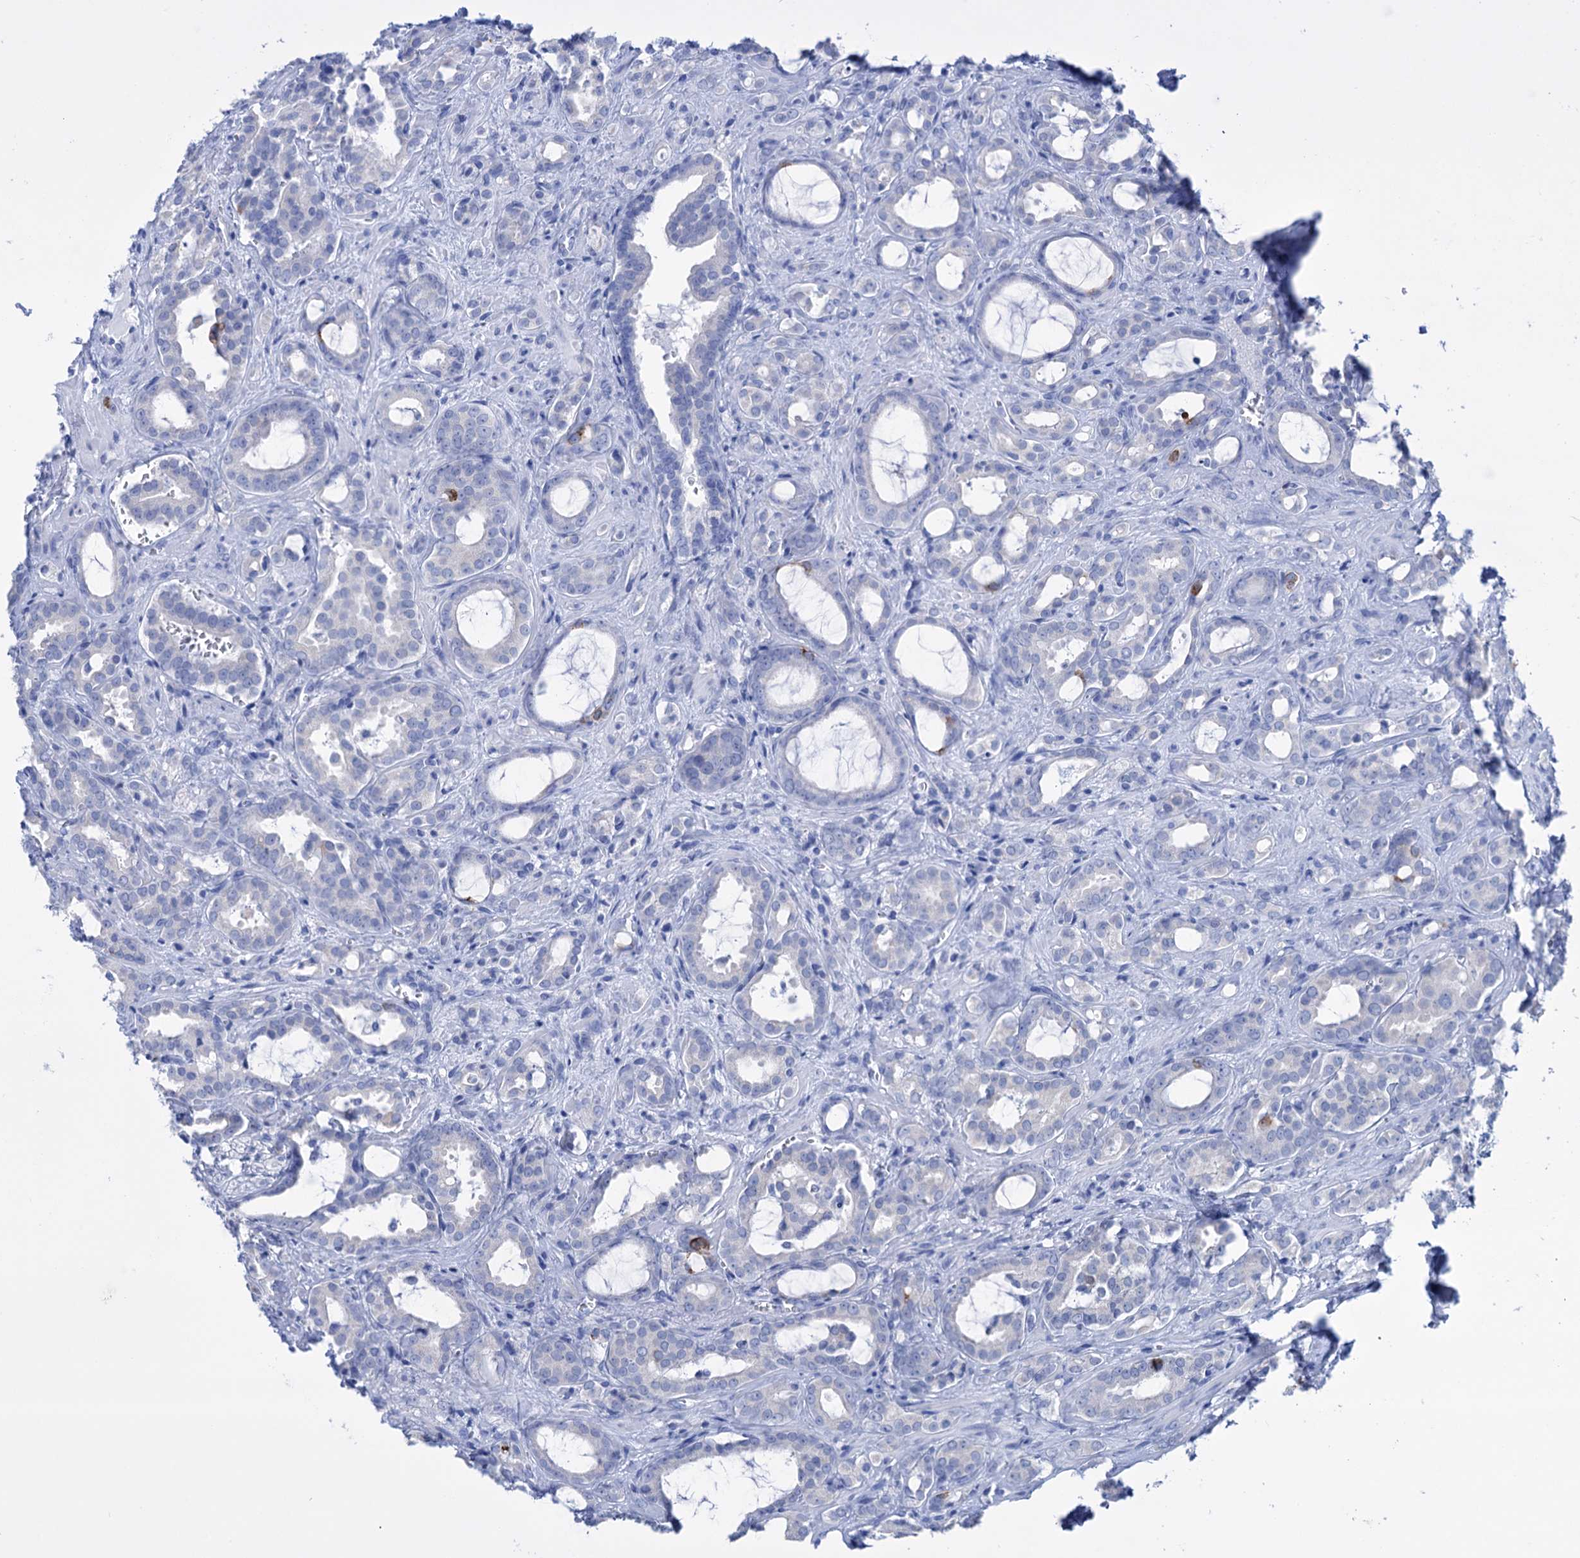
{"staining": {"intensity": "negative", "quantity": "none", "location": "none"}, "tissue": "prostate cancer", "cell_type": "Tumor cells", "image_type": "cancer", "snomed": [{"axis": "morphology", "description": "Adenocarcinoma, High grade"}, {"axis": "topography", "description": "Prostate"}], "caption": "Immunohistochemical staining of human prostate cancer exhibits no significant positivity in tumor cells.", "gene": "FBXW12", "patient": {"sex": "male", "age": 72}}